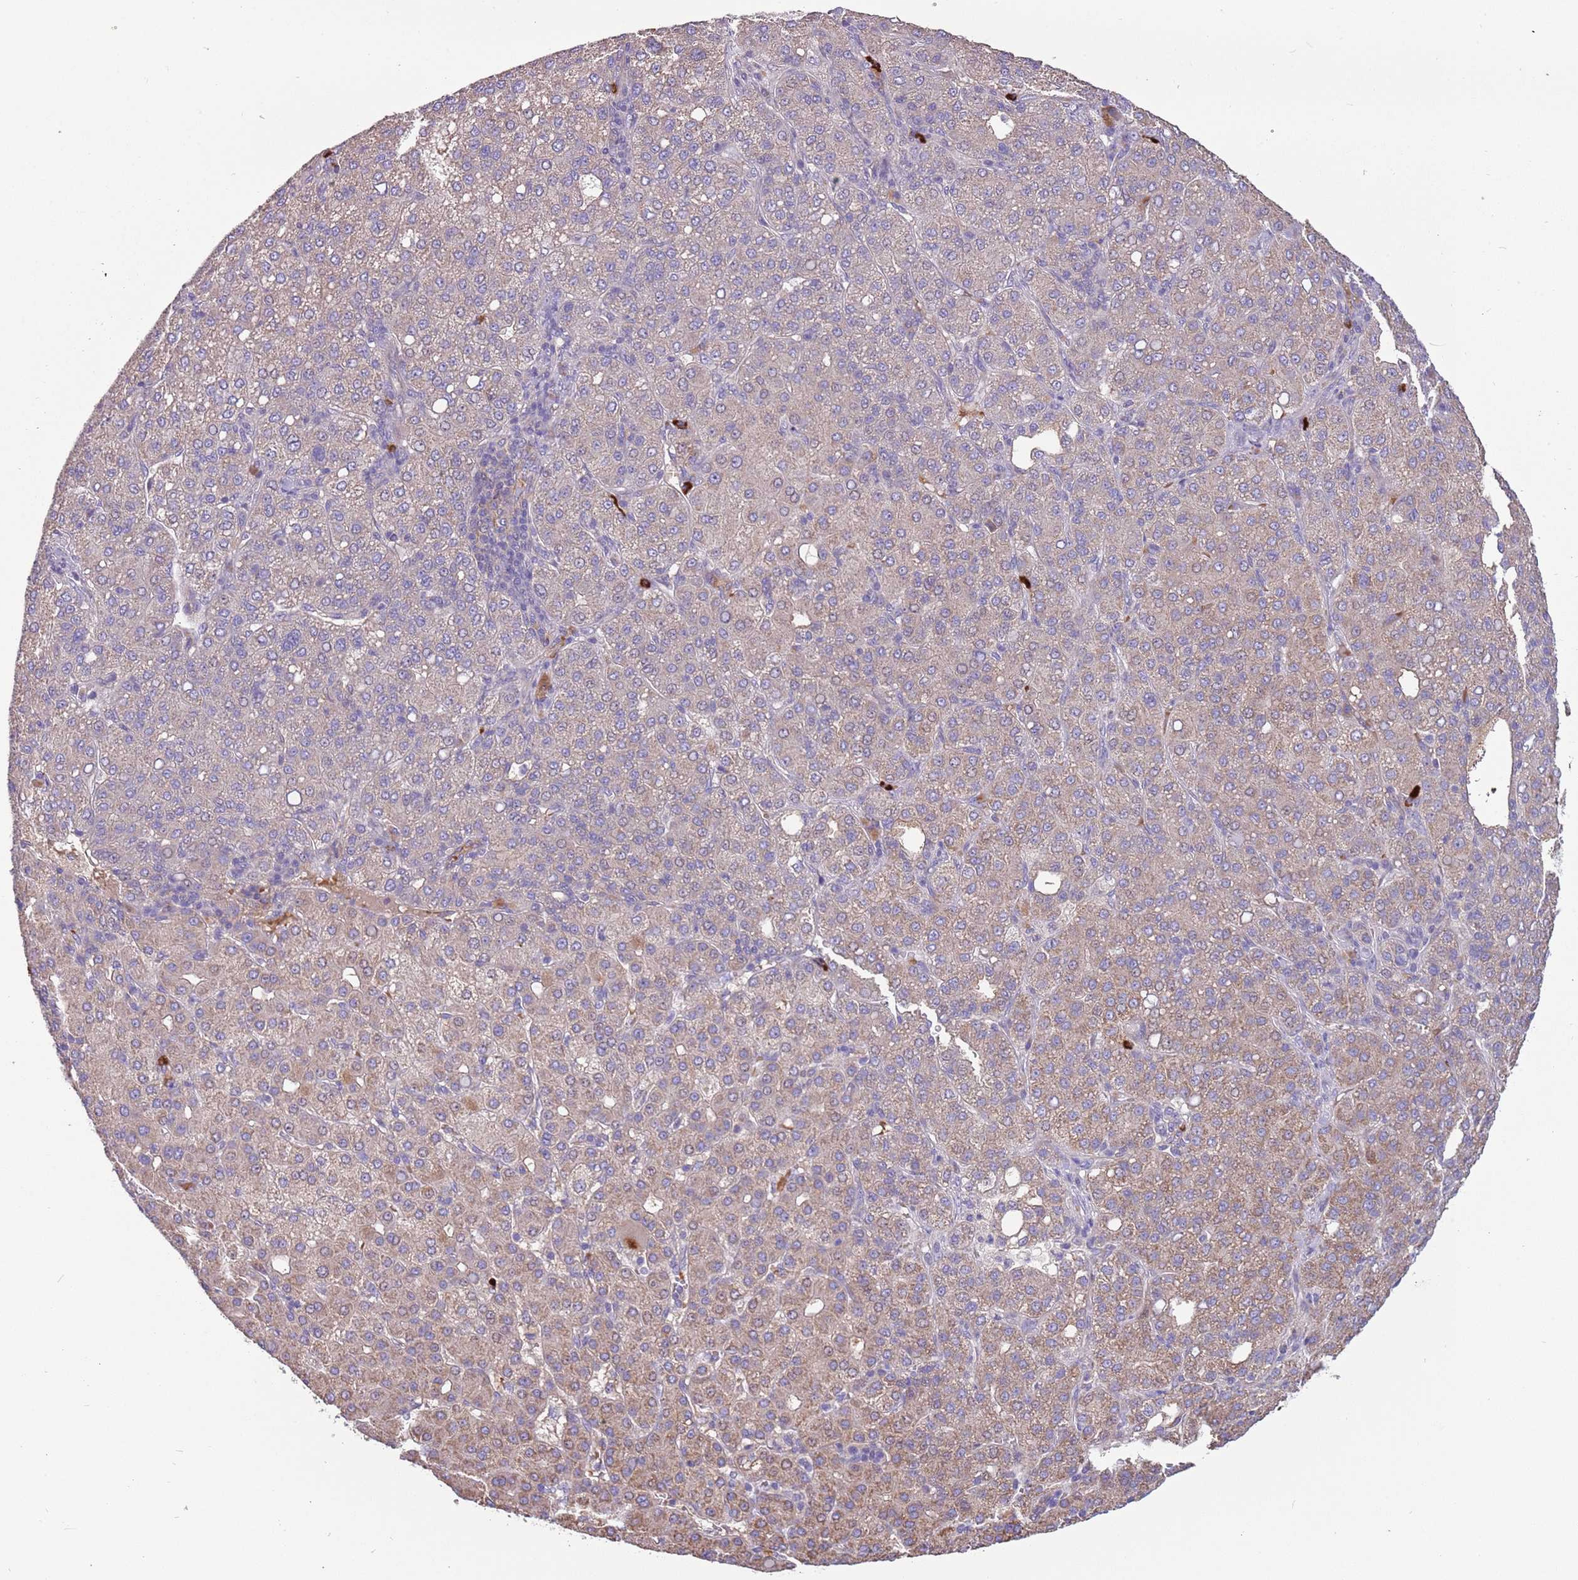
{"staining": {"intensity": "weak", "quantity": "<25%", "location": "cytoplasmic/membranous"}, "tissue": "liver cancer", "cell_type": "Tumor cells", "image_type": "cancer", "snomed": [{"axis": "morphology", "description": "Carcinoma, Hepatocellular, NOS"}, {"axis": "topography", "description": "Liver"}], "caption": "This micrograph is of hepatocellular carcinoma (liver) stained with immunohistochemistry (IHC) to label a protein in brown with the nuclei are counter-stained blue. There is no positivity in tumor cells. Brightfield microscopy of IHC stained with DAB (3,3'-diaminobenzidine) (brown) and hematoxylin (blue), captured at high magnification.", "gene": "TRMO", "patient": {"sex": "male", "age": 65}}